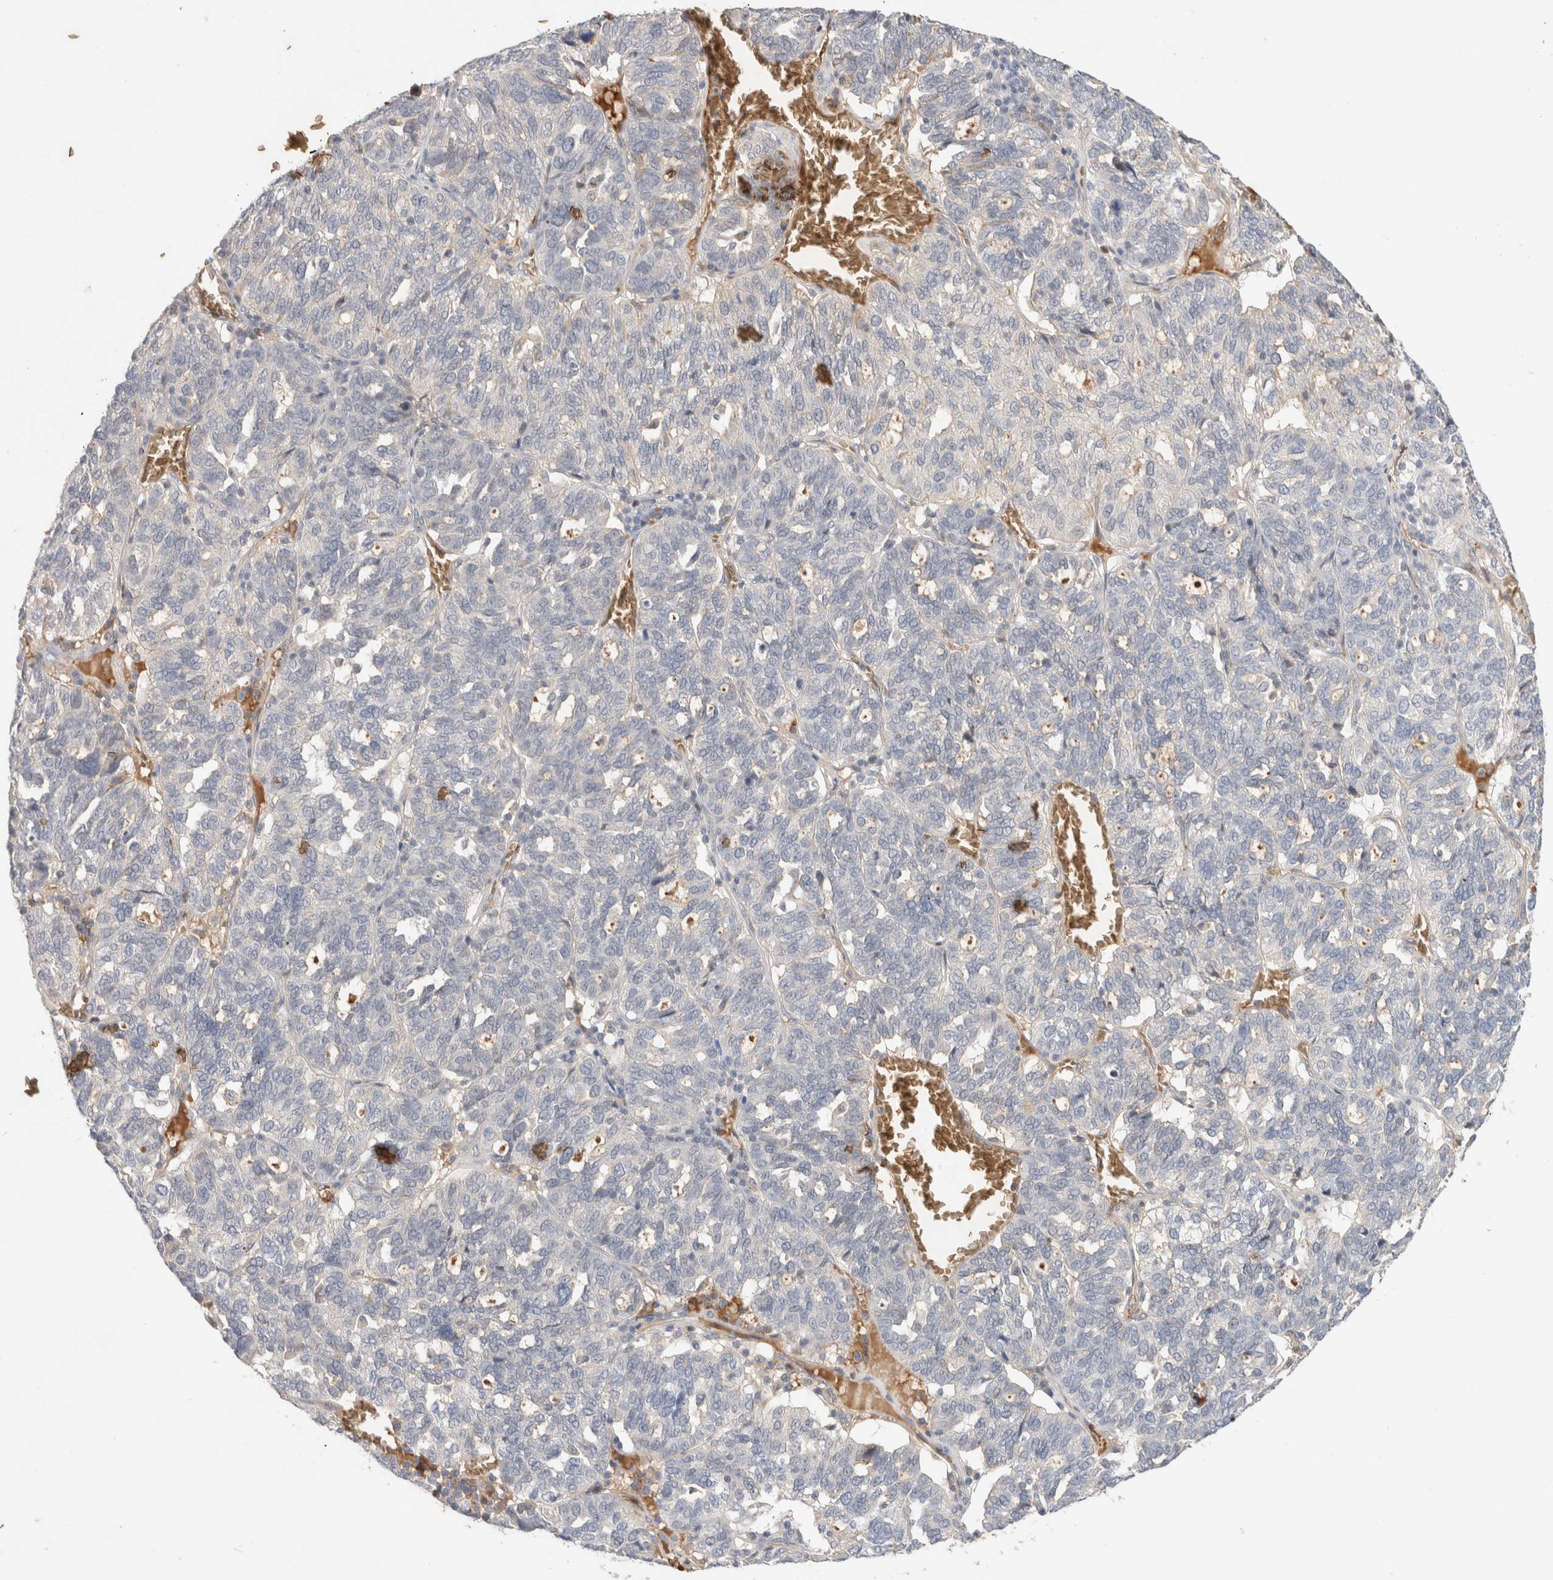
{"staining": {"intensity": "weak", "quantity": "<25%", "location": "cytoplasmic/membranous"}, "tissue": "ovarian cancer", "cell_type": "Tumor cells", "image_type": "cancer", "snomed": [{"axis": "morphology", "description": "Cystadenocarcinoma, serous, NOS"}, {"axis": "topography", "description": "Ovary"}], "caption": "A high-resolution micrograph shows immunohistochemistry staining of ovarian cancer, which displays no significant staining in tumor cells.", "gene": "MST1", "patient": {"sex": "female", "age": 59}}